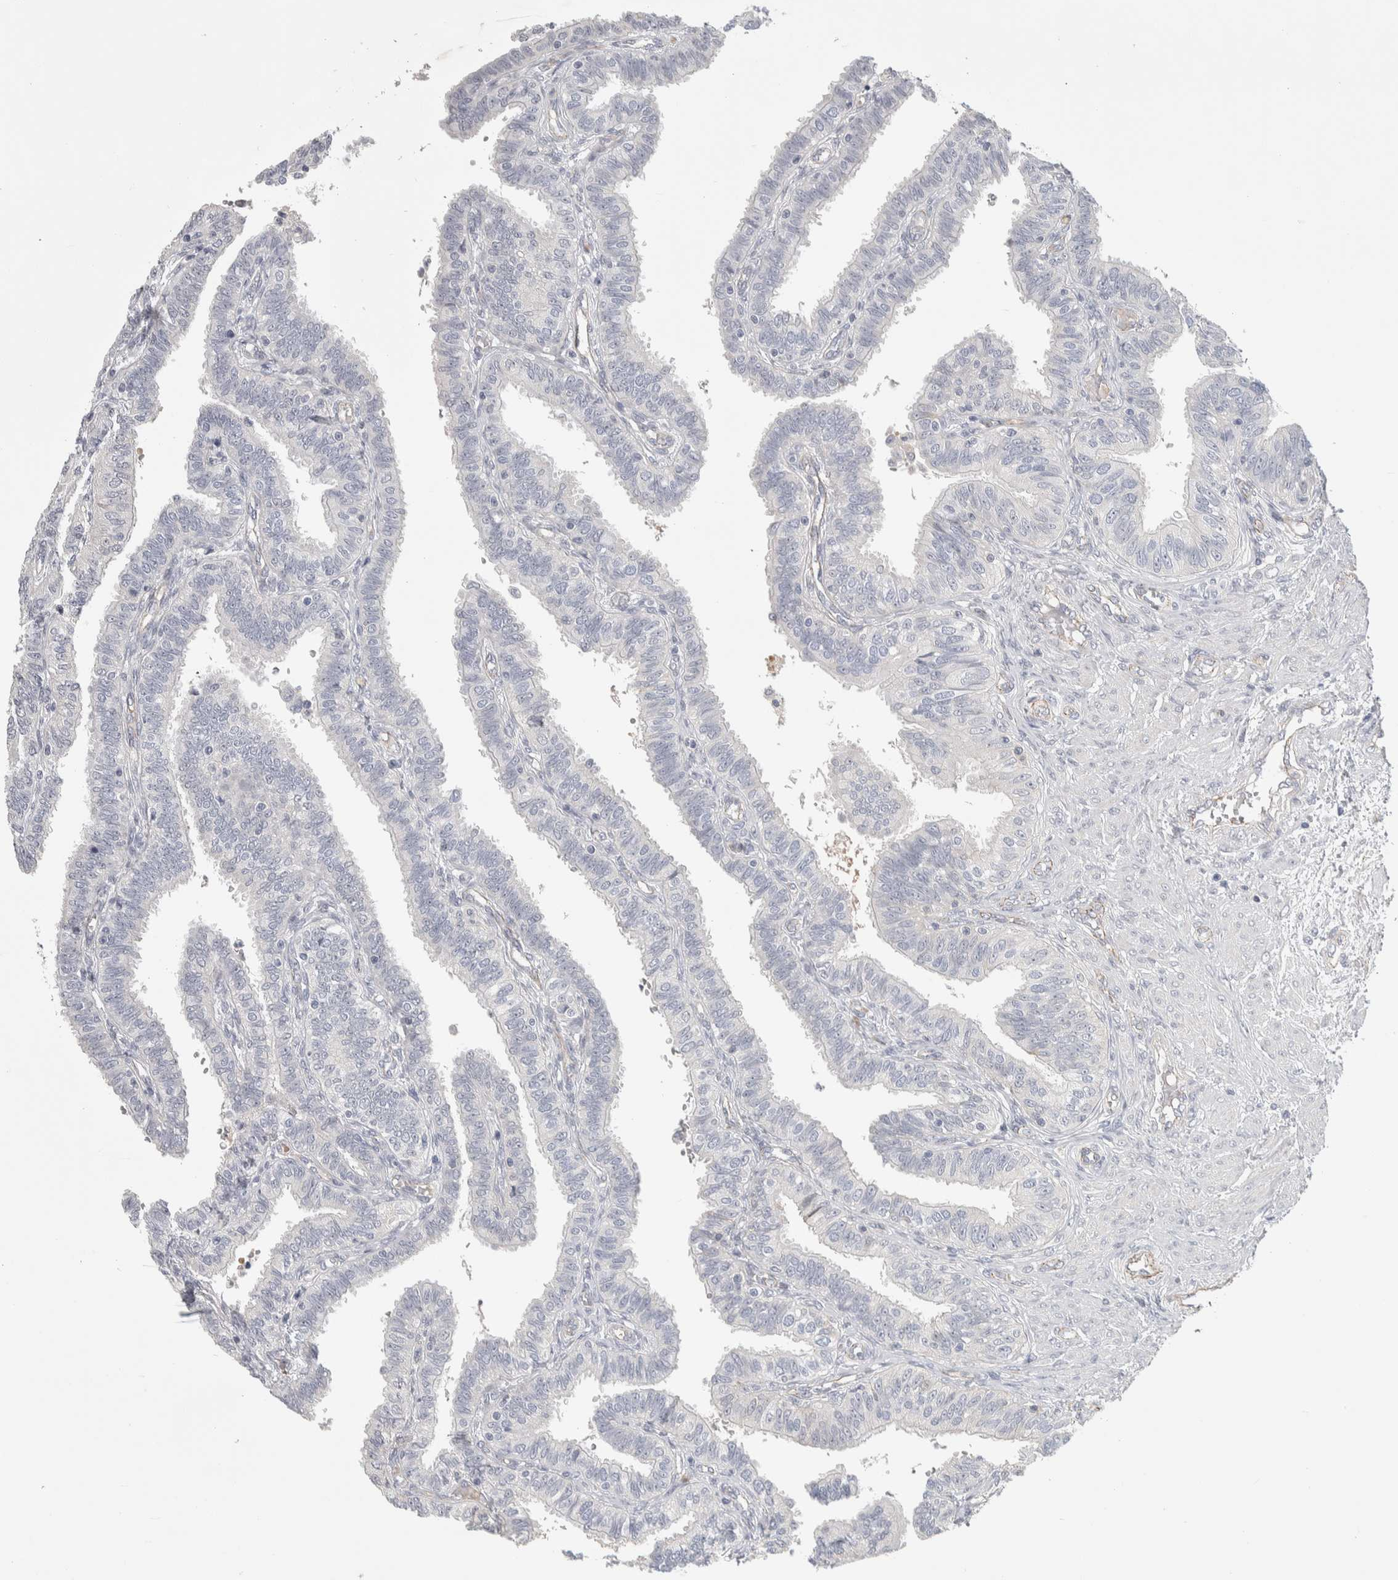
{"staining": {"intensity": "negative", "quantity": "none", "location": "none"}, "tissue": "fallopian tube", "cell_type": "Glandular cells", "image_type": "normal", "snomed": [{"axis": "morphology", "description": "Normal tissue, NOS"}, {"axis": "topography", "description": "Fallopian tube"}, {"axis": "topography", "description": "Placenta"}], "caption": "High power microscopy photomicrograph of an immunohistochemistry (IHC) histopathology image of unremarkable fallopian tube, revealing no significant staining in glandular cells.", "gene": "ZNF862", "patient": {"sex": "female", "age": 34}}